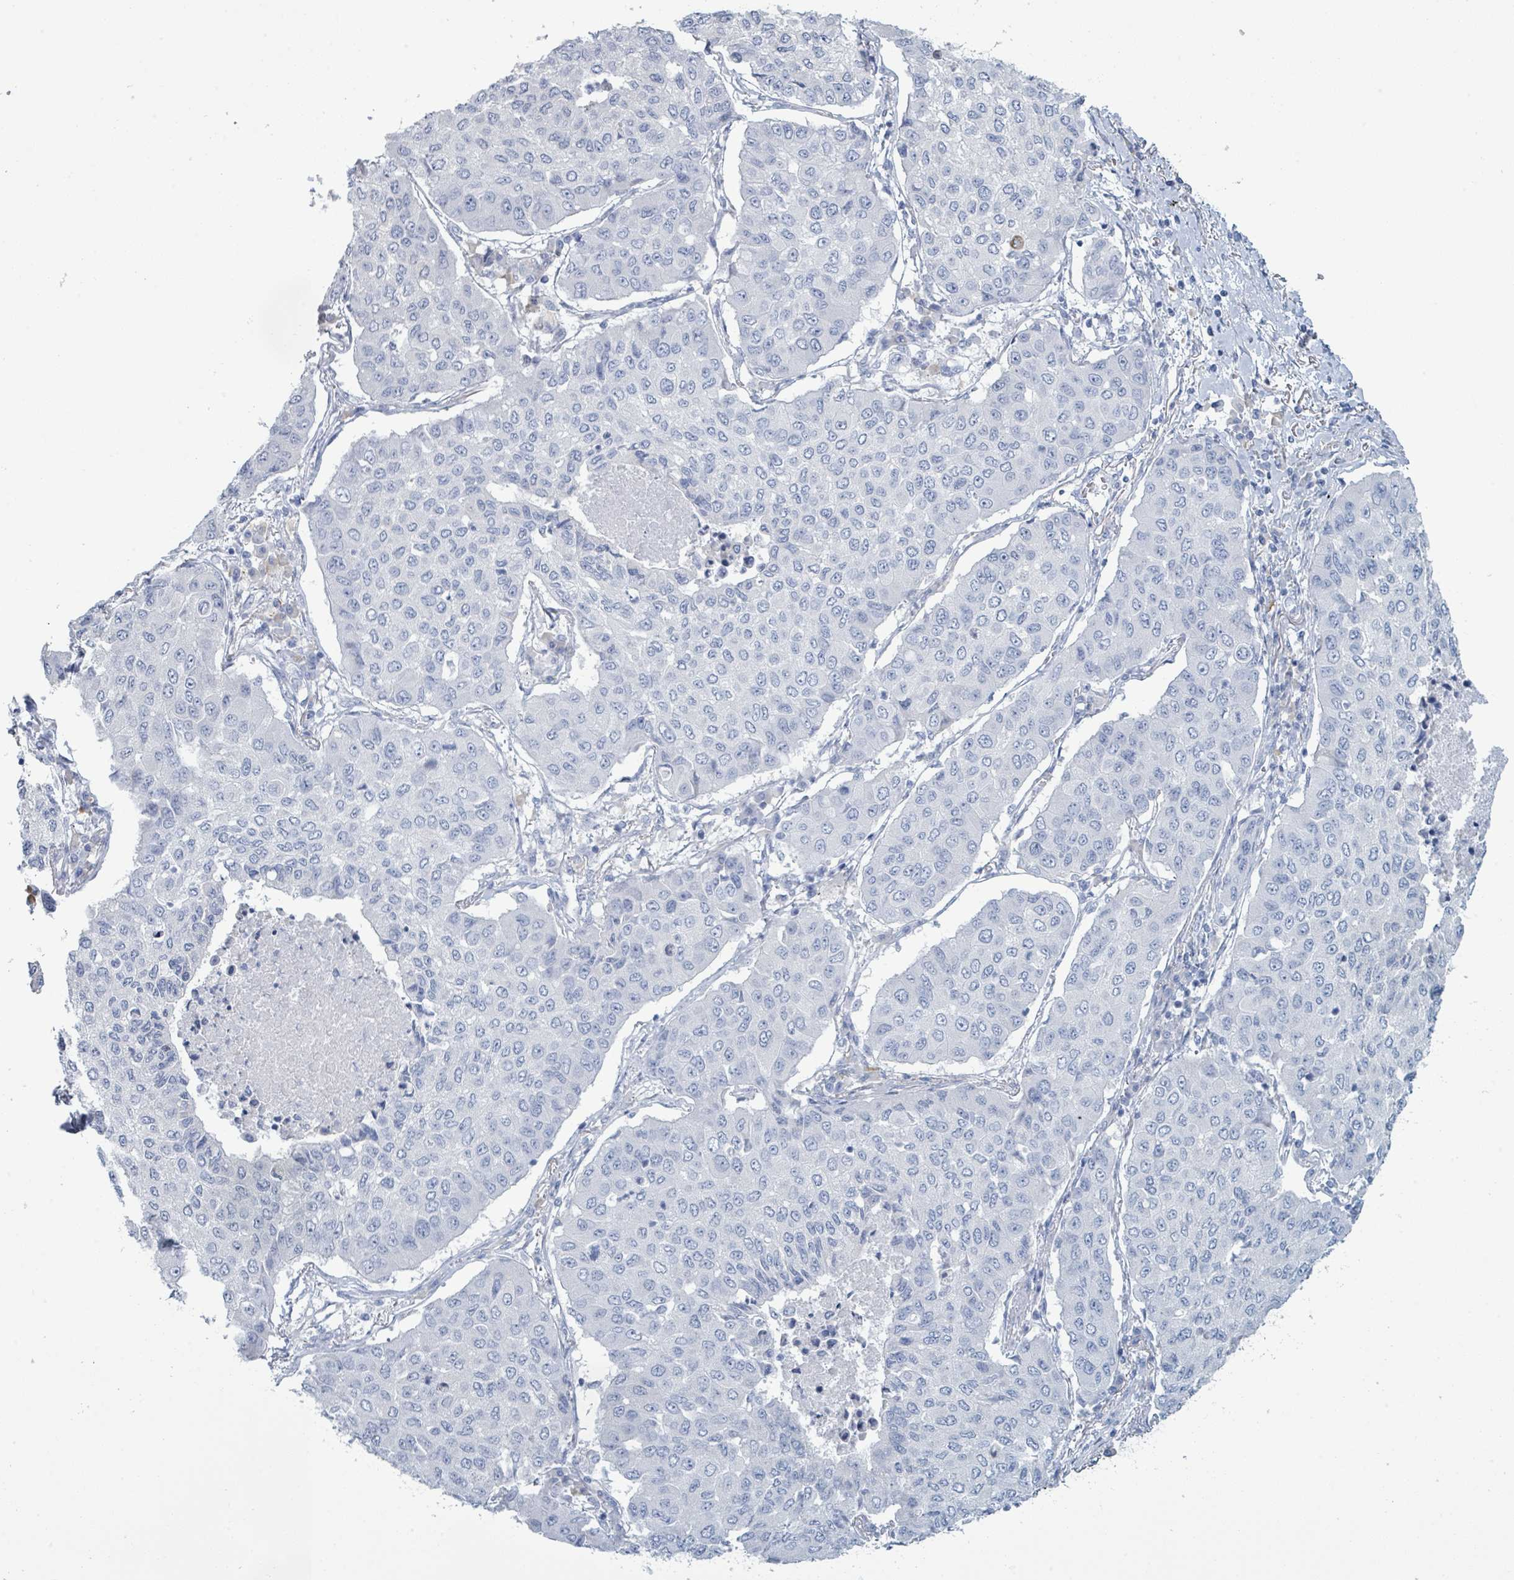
{"staining": {"intensity": "negative", "quantity": "none", "location": "none"}, "tissue": "lung cancer", "cell_type": "Tumor cells", "image_type": "cancer", "snomed": [{"axis": "morphology", "description": "Squamous cell carcinoma, NOS"}, {"axis": "topography", "description": "Lung"}], "caption": "An IHC image of lung cancer is shown. There is no staining in tumor cells of lung cancer. Brightfield microscopy of immunohistochemistry (IHC) stained with DAB (brown) and hematoxylin (blue), captured at high magnification.", "gene": "PGA3", "patient": {"sex": "male", "age": 74}}